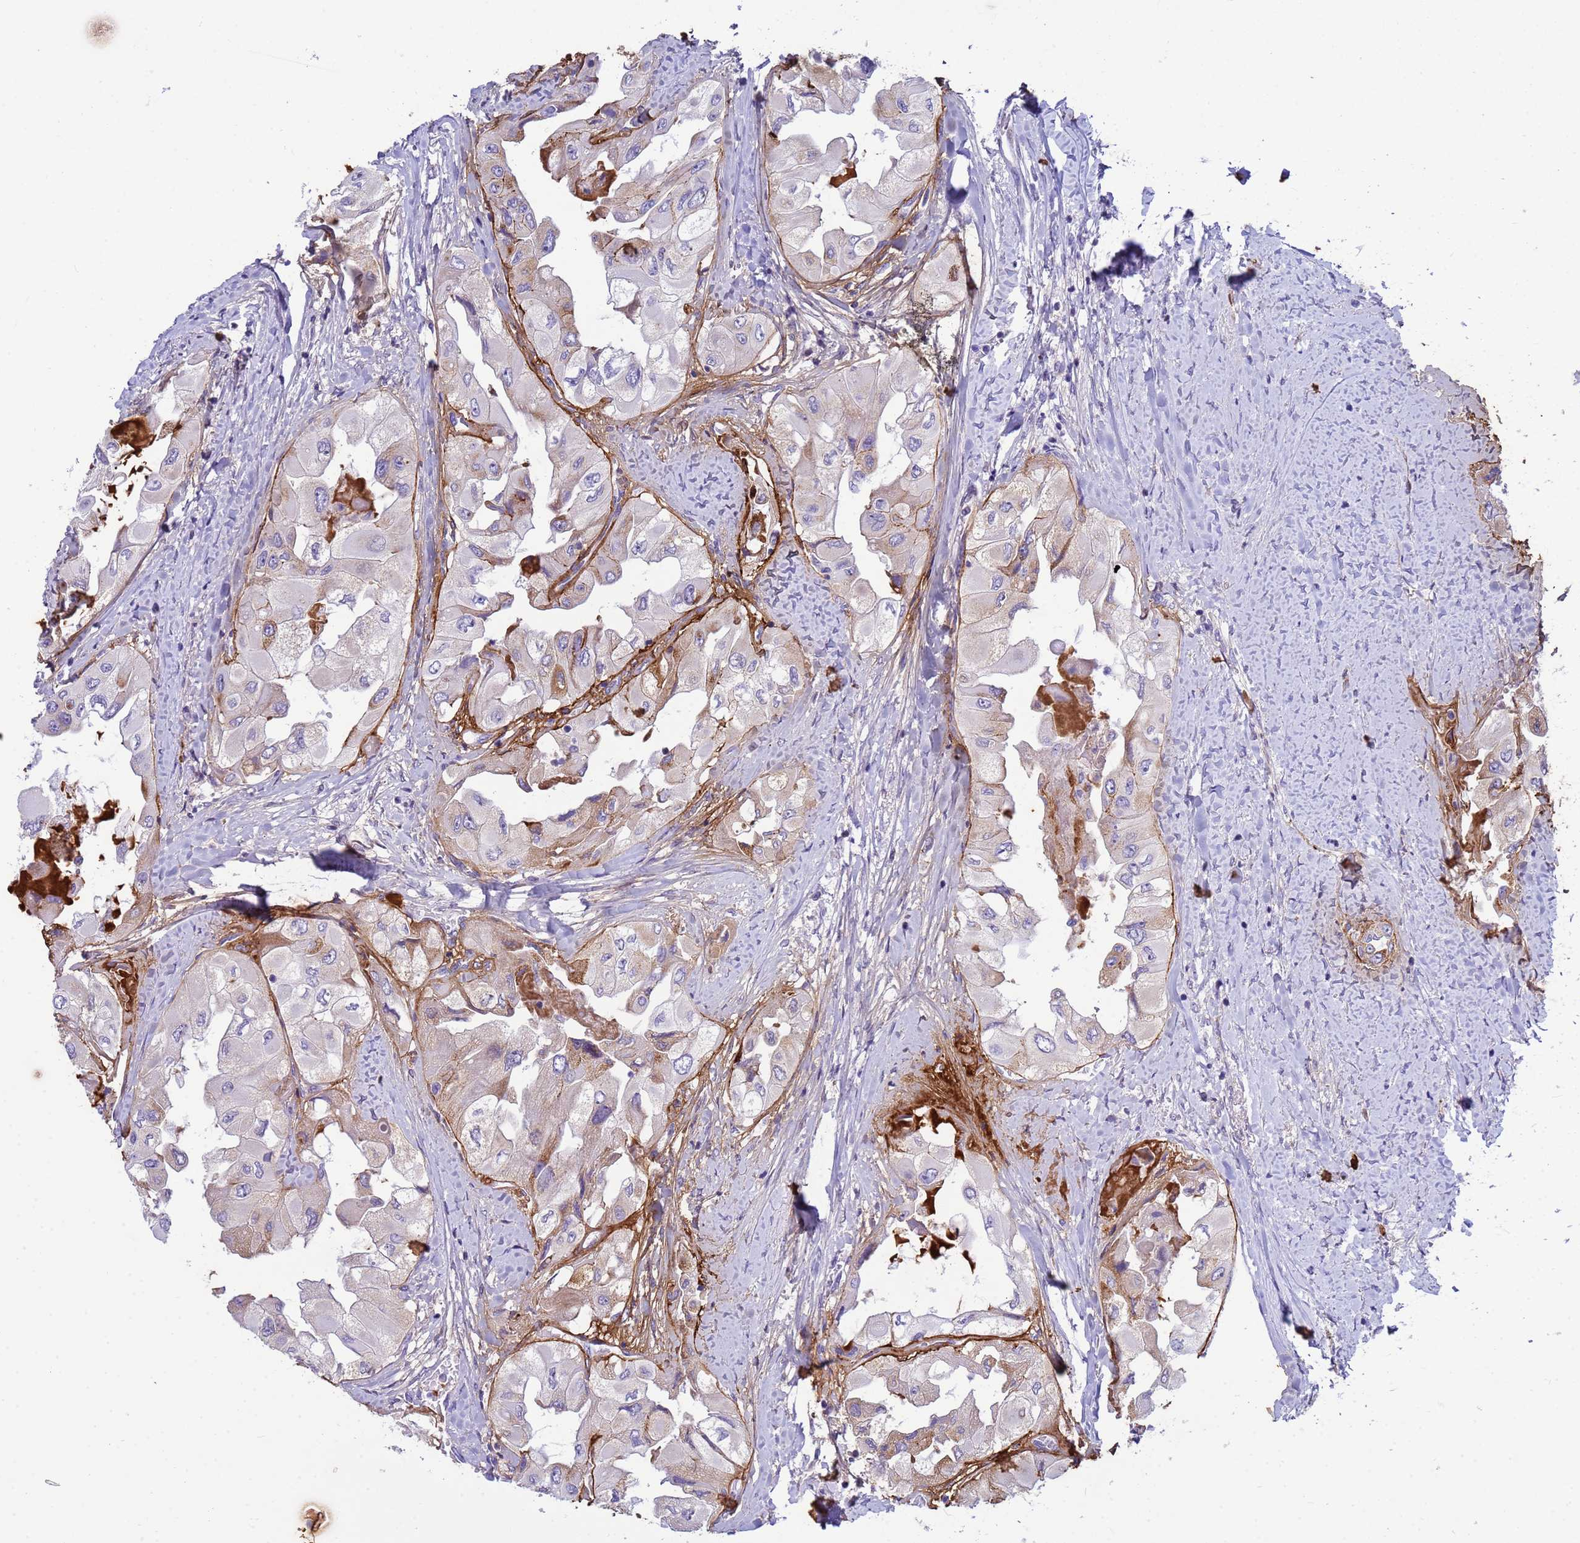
{"staining": {"intensity": "moderate", "quantity": "25%-75%", "location": "cytoplasmic/membranous"}, "tissue": "thyroid cancer", "cell_type": "Tumor cells", "image_type": "cancer", "snomed": [{"axis": "morphology", "description": "Normal tissue, NOS"}, {"axis": "morphology", "description": "Papillary adenocarcinoma, NOS"}, {"axis": "topography", "description": "Thyroid gland"}], "caption": "About 25%-75% of tumor cells in thyroid papillary adenocarcinoma show moderate cytoplasmic/membranous protein staining as visualized by brown immunohistochemical staining.", "gene": "P2RX7", "patient": {"sex": "female", "age": 59}}